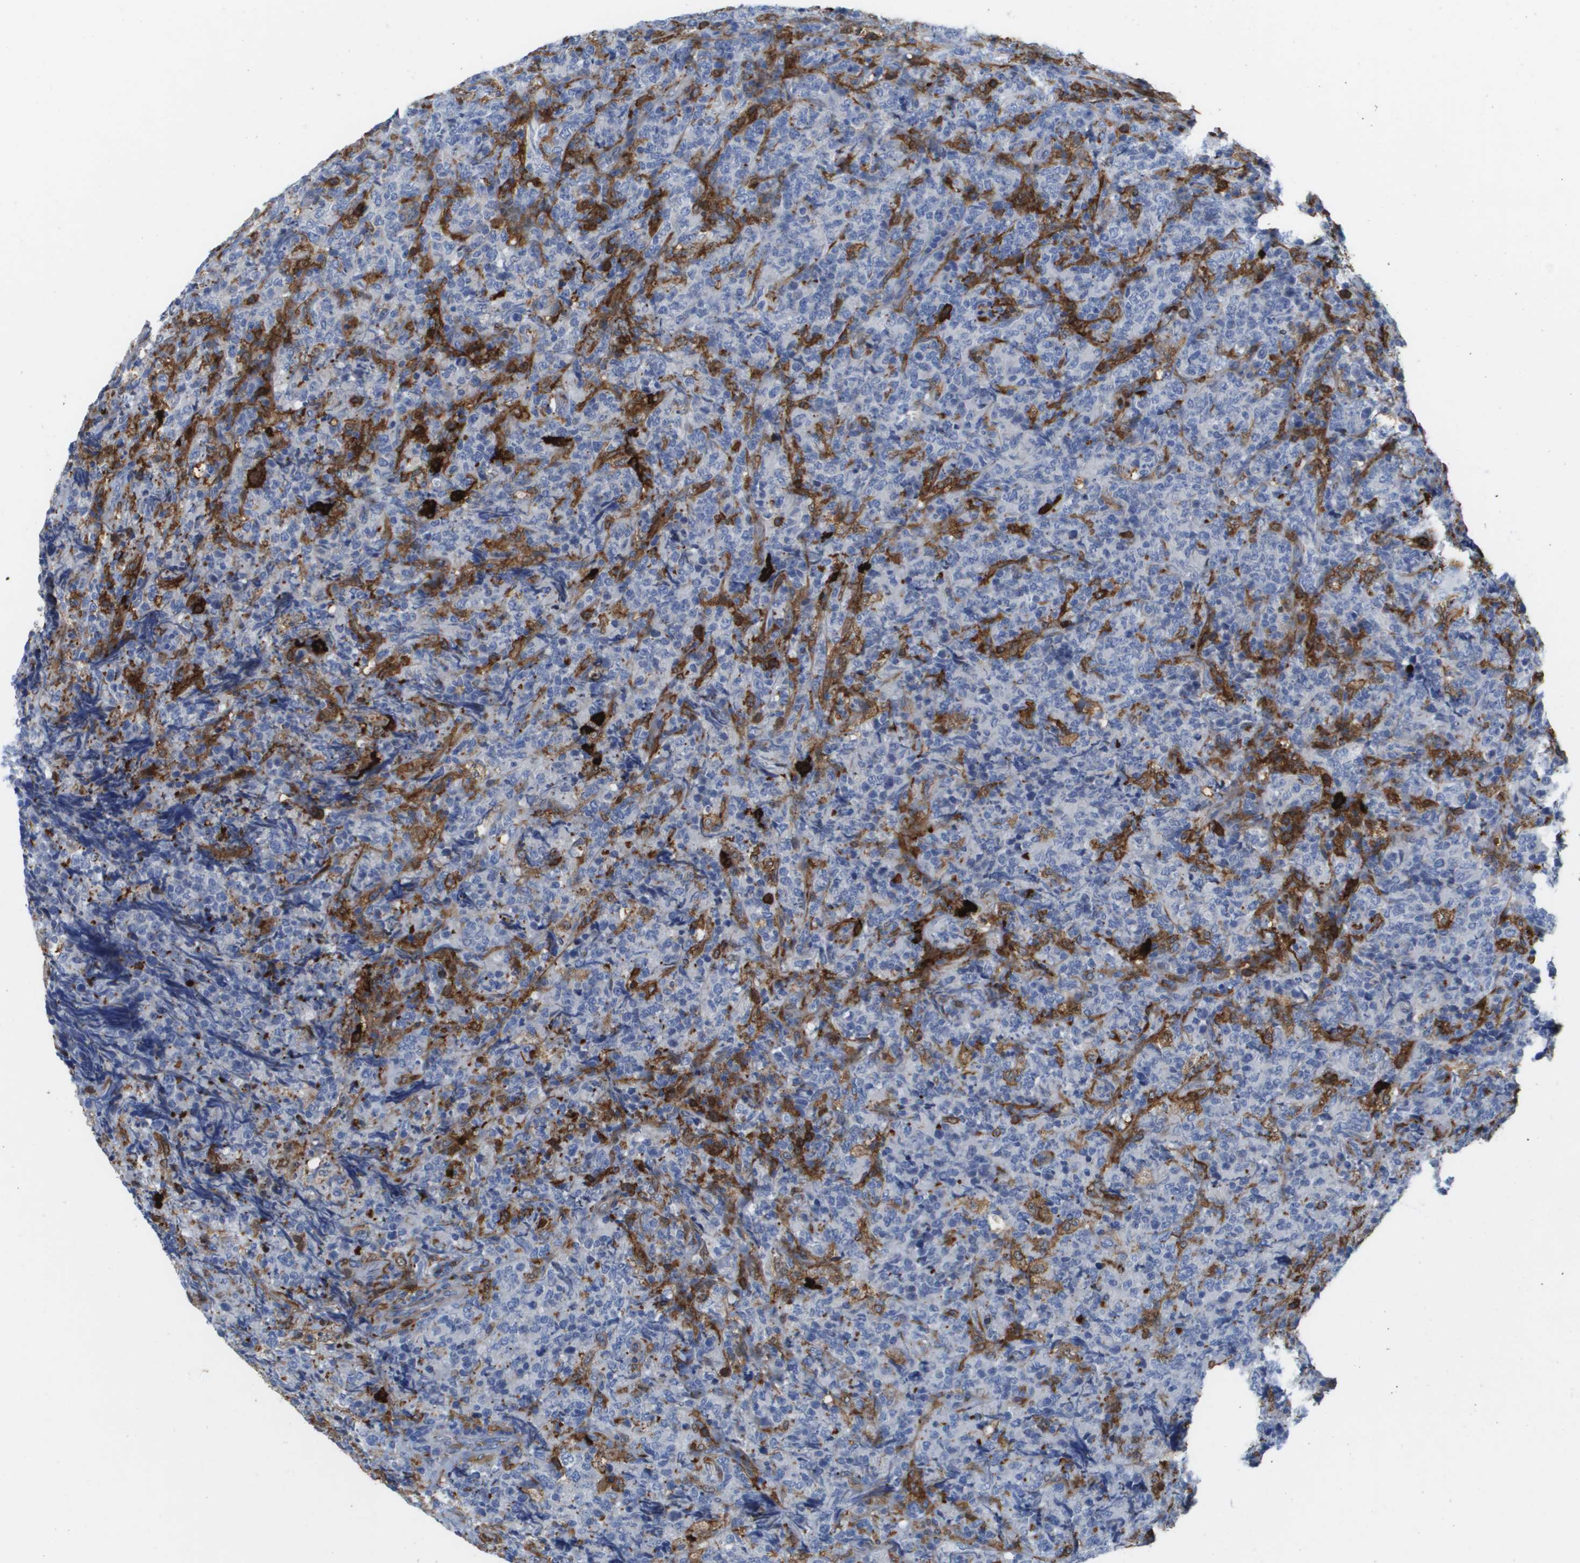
{"staining": {"intensity": "negative", "quantity": "none", "location": "none"}, "tissue": "lymphoma", "cell_type": "Tumor cells", "image_type": "cancer", "snomed": [{"axis": "morphology", "description": "Malignant lymphoma, non-Hodgkin's type, High grade"}, {"axis": "topography", "description": "Tonsil"}], "caption": "DAB immunohistochemical staining of lymphoma displays no significant staining in tumor cells.", "gene": "SLC37A2", "patient": {"sex": "female", "age": 36}}